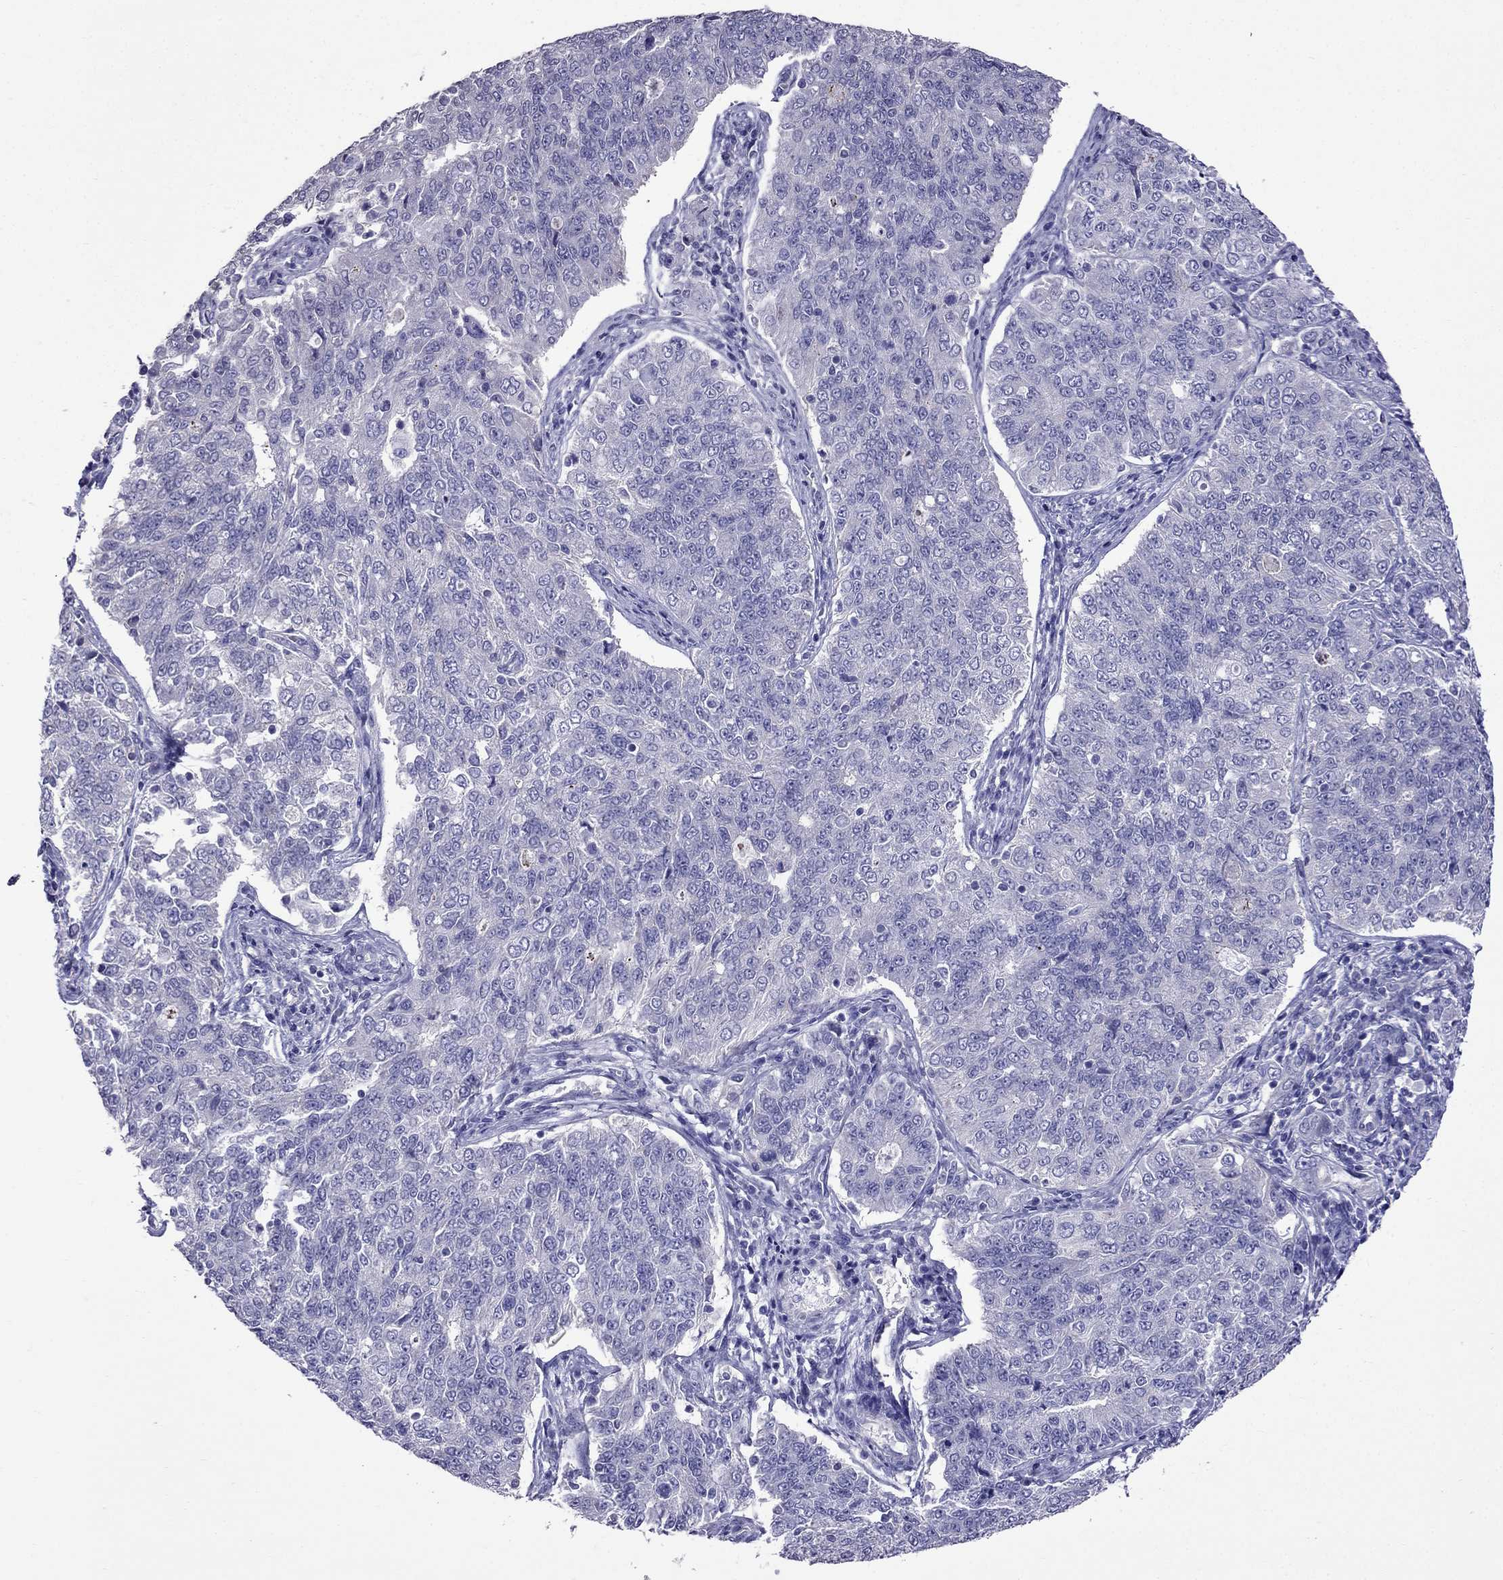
{"staining": {"intensity": "negative", "quantity": "none", "location": "none"}, "tissue": "endometrial cancer", "cell_type": "Tumor cells", "image_type": "cancer", "snomed": [{"axis": "morphology", "description": "Adenocarcinoma, NOS"}, {"axis": "topography", "description": "Endometrium"}], "caption": "This is an immunohistochemistry (IHC) histopathology image of human endometrial cancer (adenocarcinoma). There is no expression in tumor cells.", "gene": "OXCT2", "patient": {"sex": "female", "age": 43}}